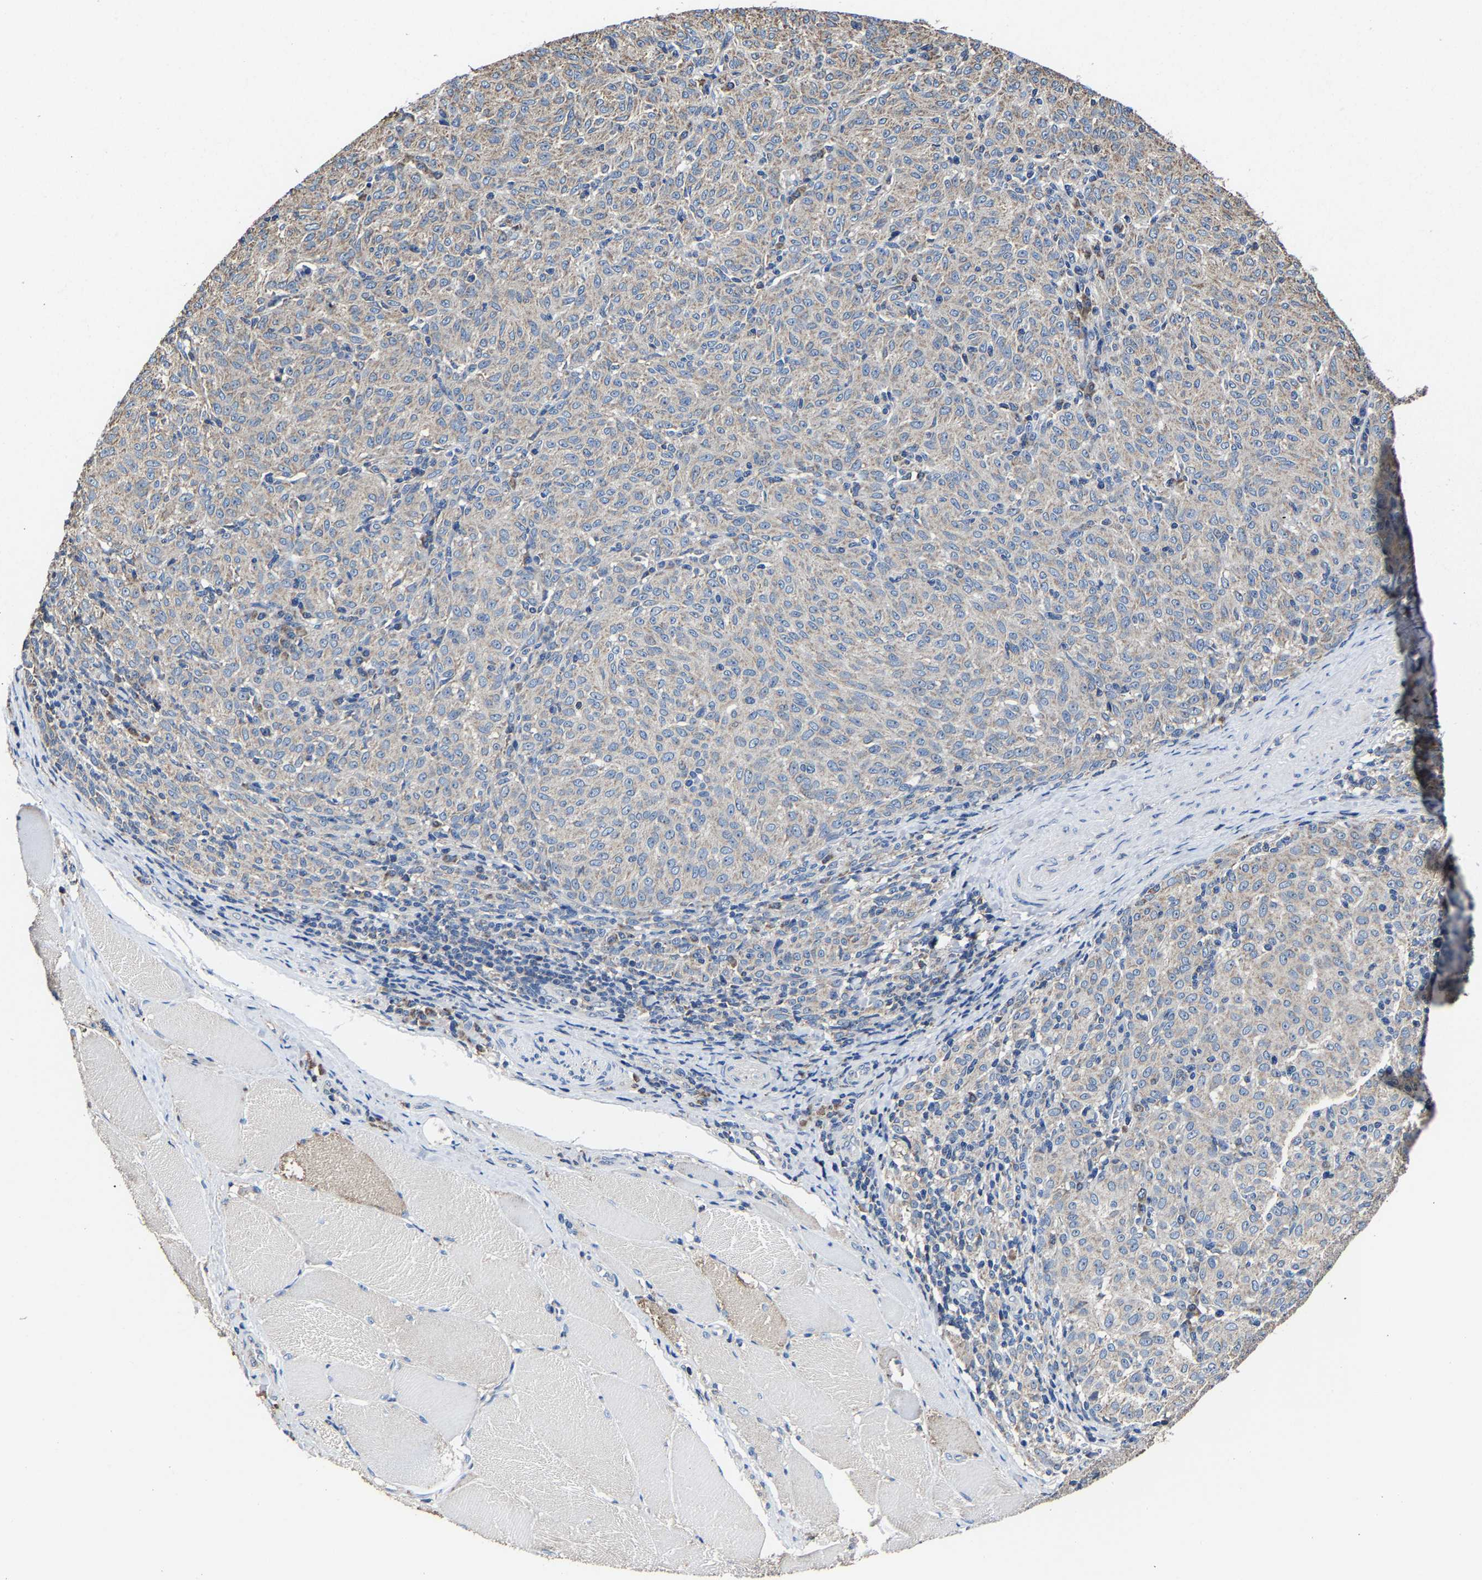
{"staining": {"intensity": "weak", "quantity": "<25%", "location": "cytoplasmic/membranous"}, "tissue": "melanoma", "cell_type": "Tumor cells", "image_type": "cancer", "snomed": [{"axis": "morphology", "description": "Malignant melanoma, NOS"}, {"axis": "topography", "description": "Skin"}], "caption": "Malignant melanoma was stained to show a protein in brown. There is no significant expression in tumor cells.", "gene": "ZCCHC7", "patient": {"sex": "female", "age": 72}}